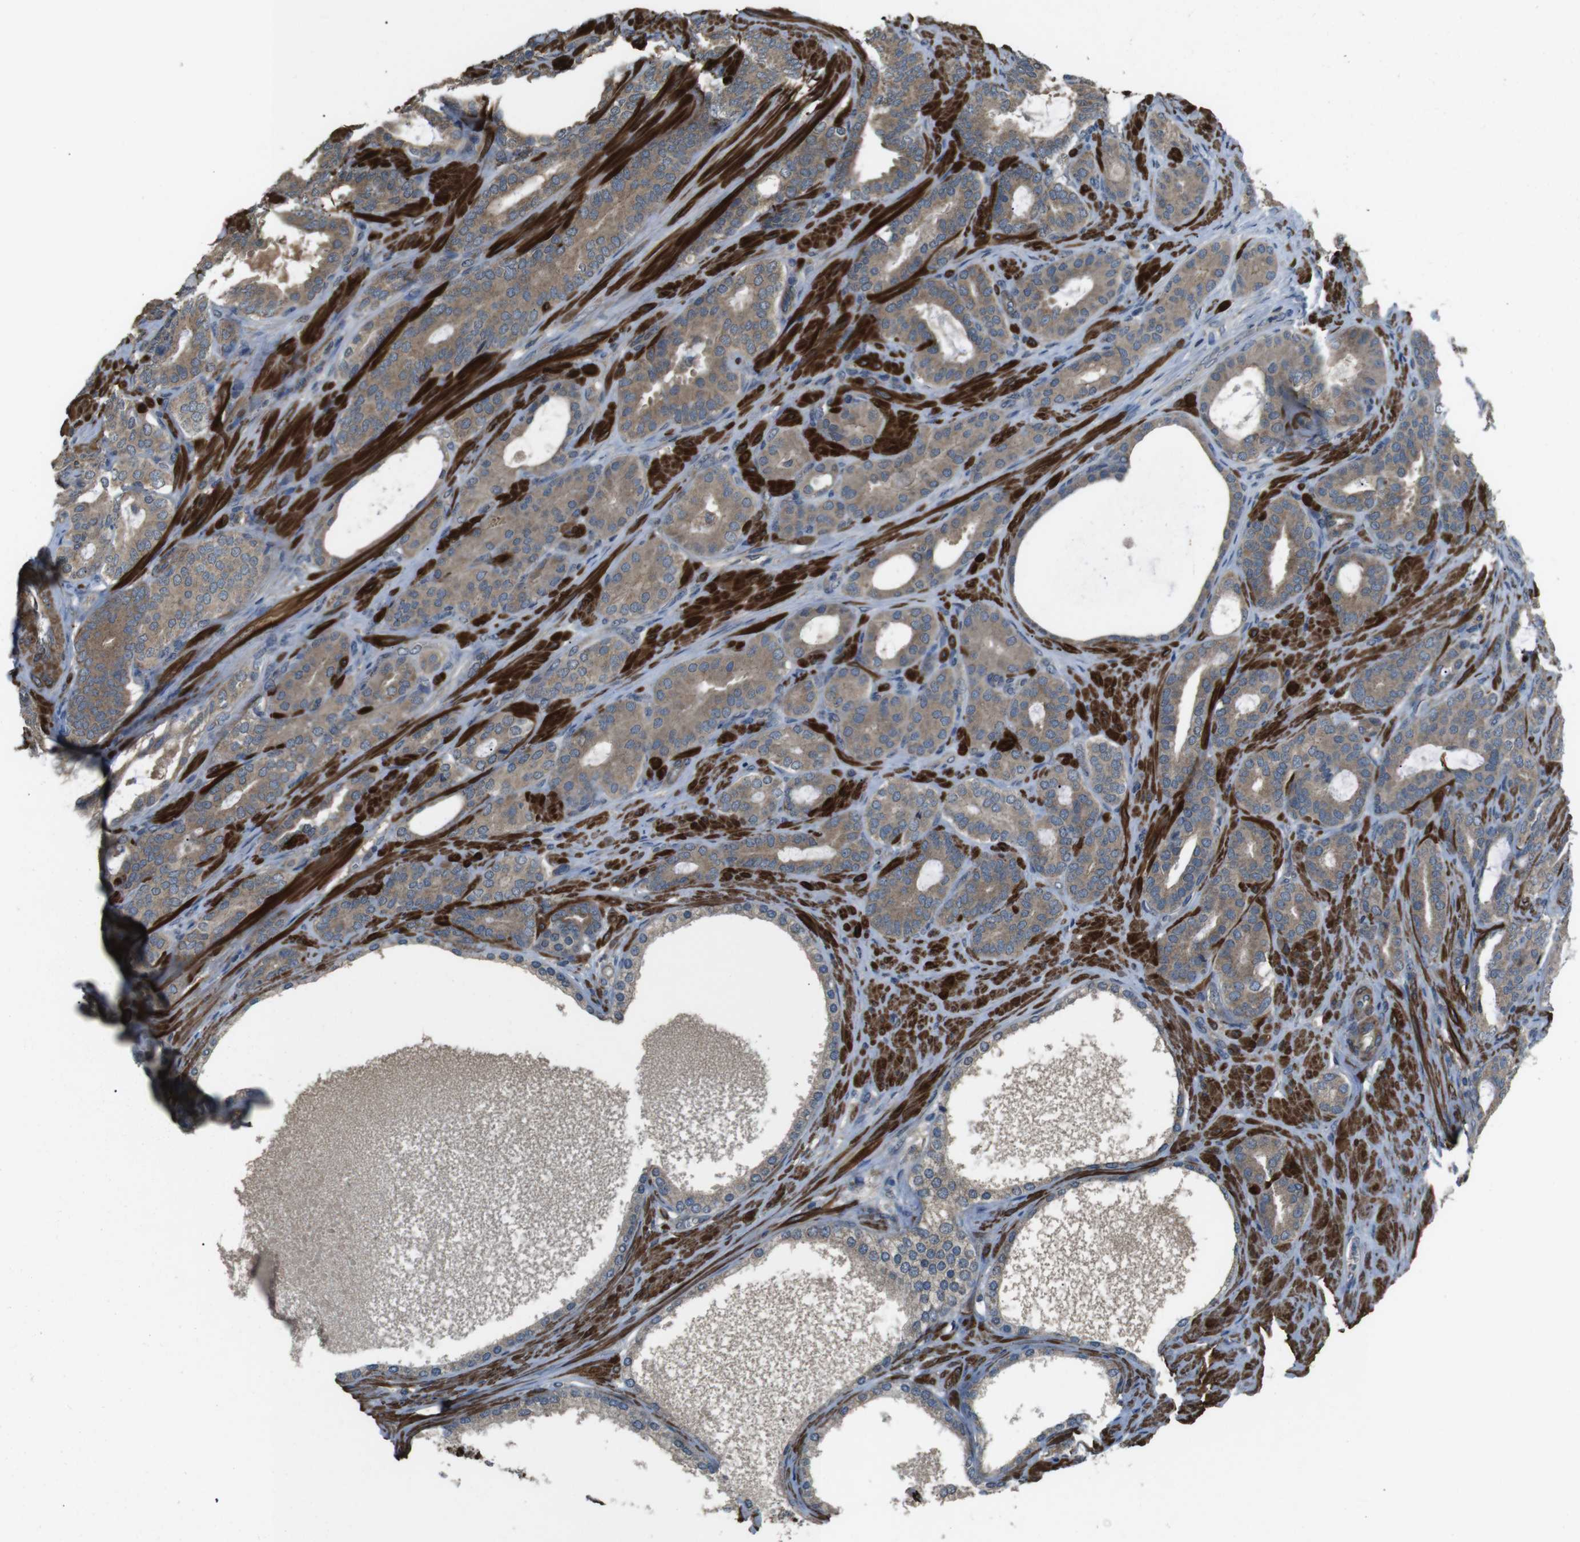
{"staining": {"intensity": "weak", "quantity": ">75%", "location": "cytoplasmic/membranous"}, "tissue": "prostate cancer", "cell_type": "Tumor cells", "image_type": "cancer", "snomed": [{"axis": "morphology", "description": "Adenocarcinoma, Low grade"}, {"axis": "topography", "description": "Prostate"}], "caption": "This image displays immunohistochemistry (IHC) staining of prostate low-grade adenocarcinoma, with low weak cytoplasmic/membranous positivity in about >75% of tumor cells.", "gene": "FUT2", "patient": {"sex": "male", "age": 63}}